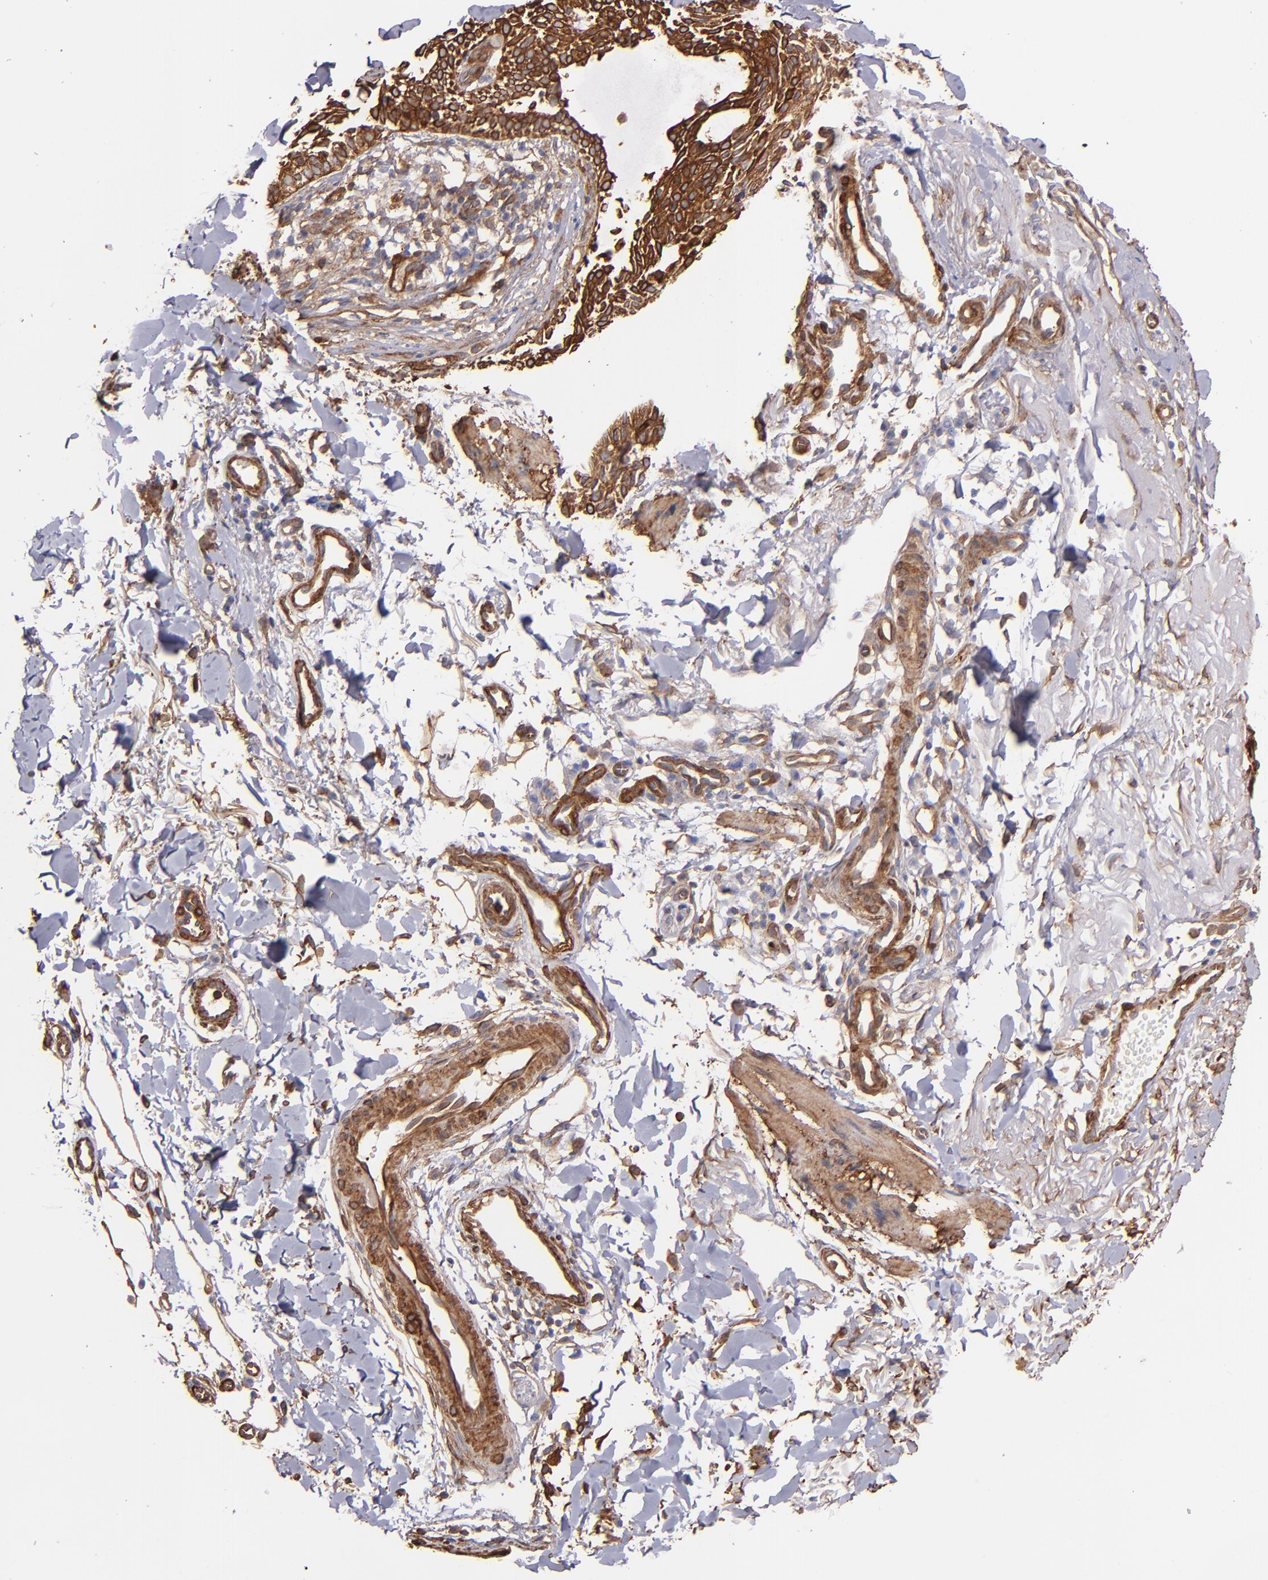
{"staining": {"intensity": "moderate", "quantity": ">75%", "location": "cytoplasmic/membranous"}, "tissue": "skin cancer", "cell_type": "Tumor cells", "image_type": "cancer", "snomed": [{"axis": "morphology", "description": "Basal cell carcinoma"}, {"axis": "topography", "description": "Skin"}], "caption": "A histopathology image showing moderate cytoplasmic/membranous positivity in approximately >75% of tumor cells in skin cancer, as visualized by brown immunohistochemical staining.", "gene": "VCL", "patient": {"sex": "male", "age": 74}}